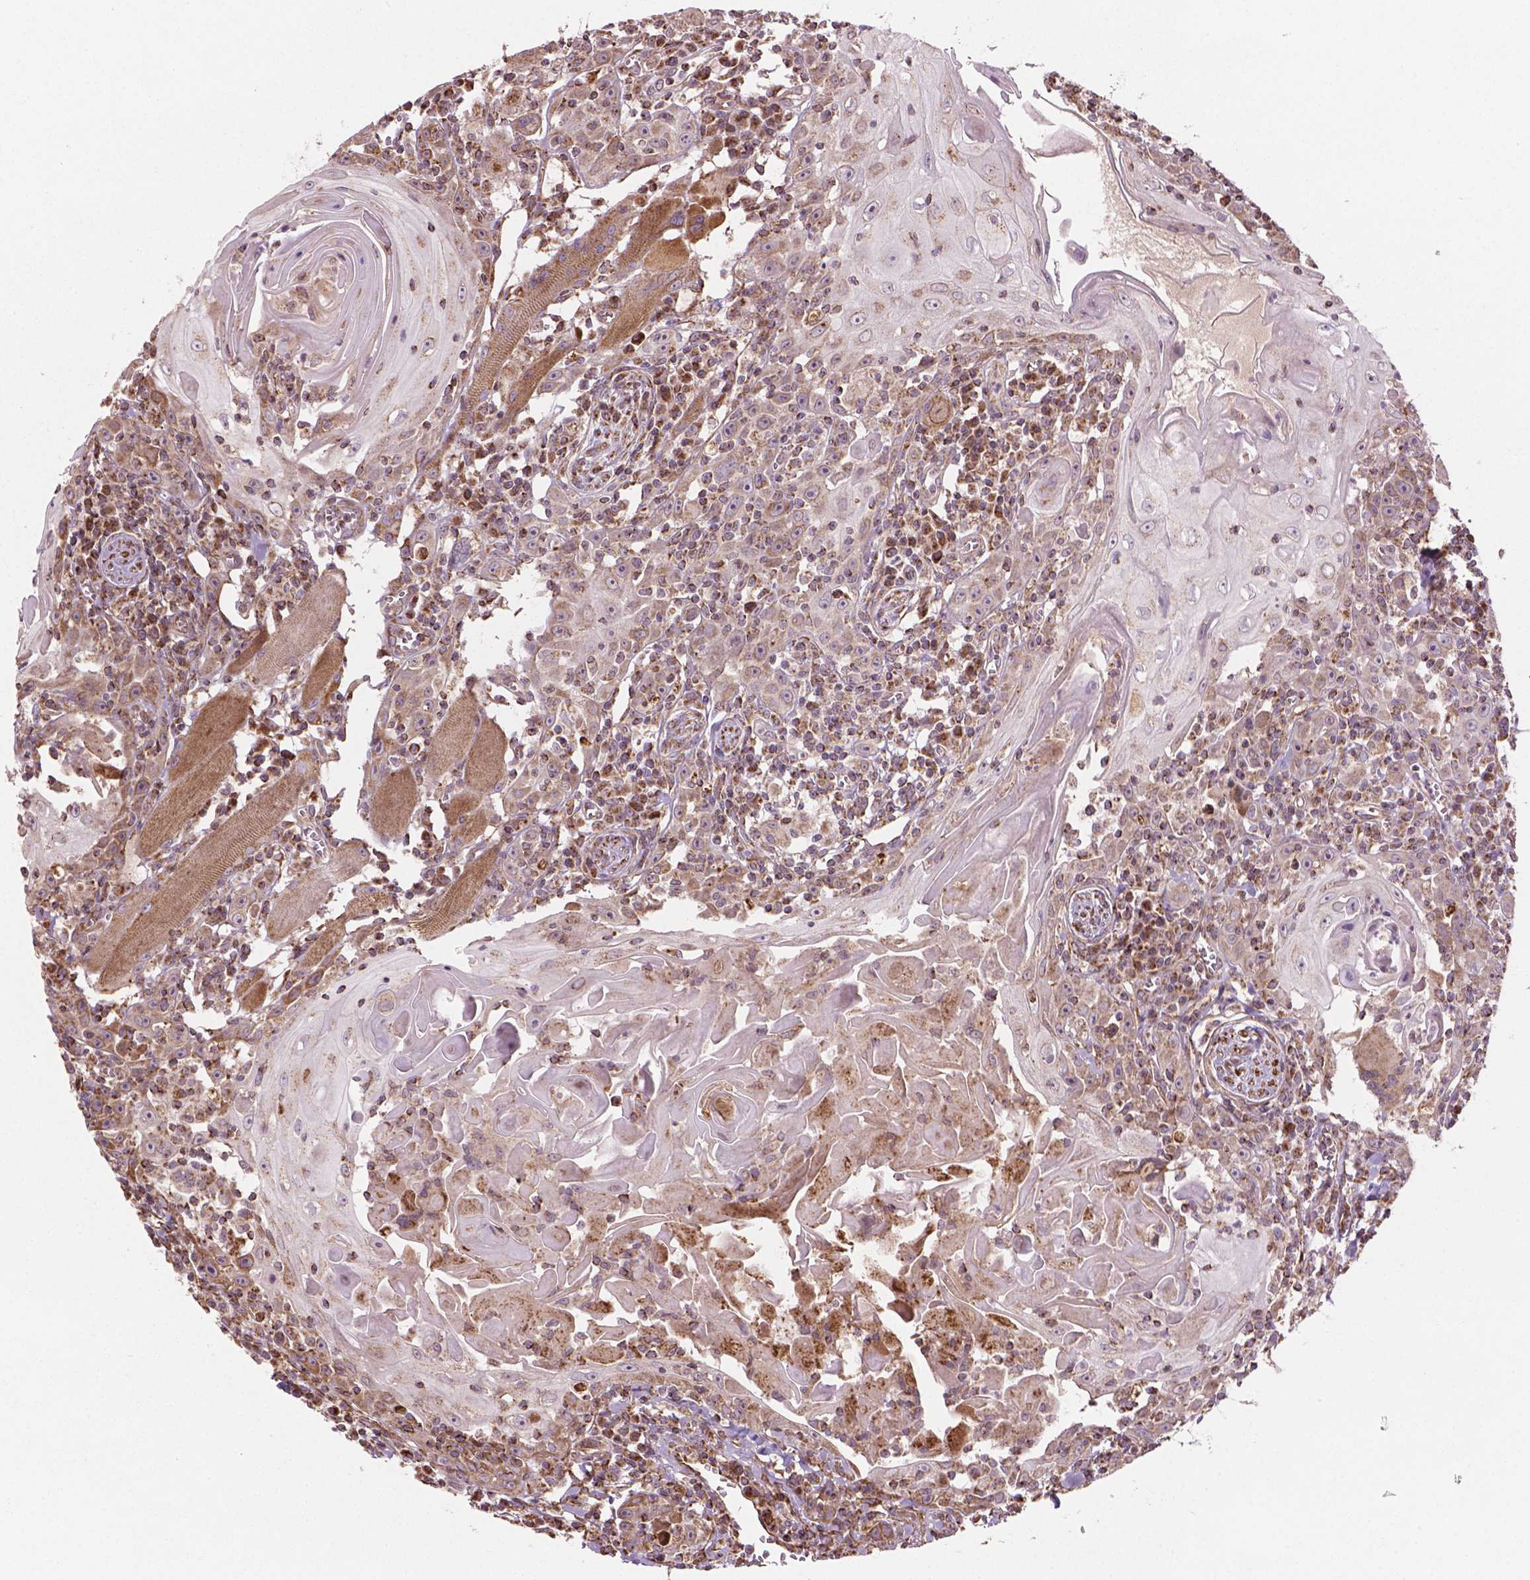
{"staining": {"intensity": "weak", "quantity": "<25%", "location": "cytoplasmic/membranous"}, "tissue": "head and neck cancer", "cell_type": "Tumor cells", "image_type": "cancer", "snomed": [{"axis": "morphology", "description": "Squamous cell carcinoma, NOS"}, {"axis": "topography", "description": "Head-Neck"}], "caption": "Immunohistochemistry histopathology image of neoplastic tissue: head and neck cancer (squamous cell carcinoma) stained with DAB (3,3'-diaminobenzidine) exhibits no significant protein expression in tumor cells.", "gene": "HS3ST3A1", "patient": {"sex": "male", "age": 52}}